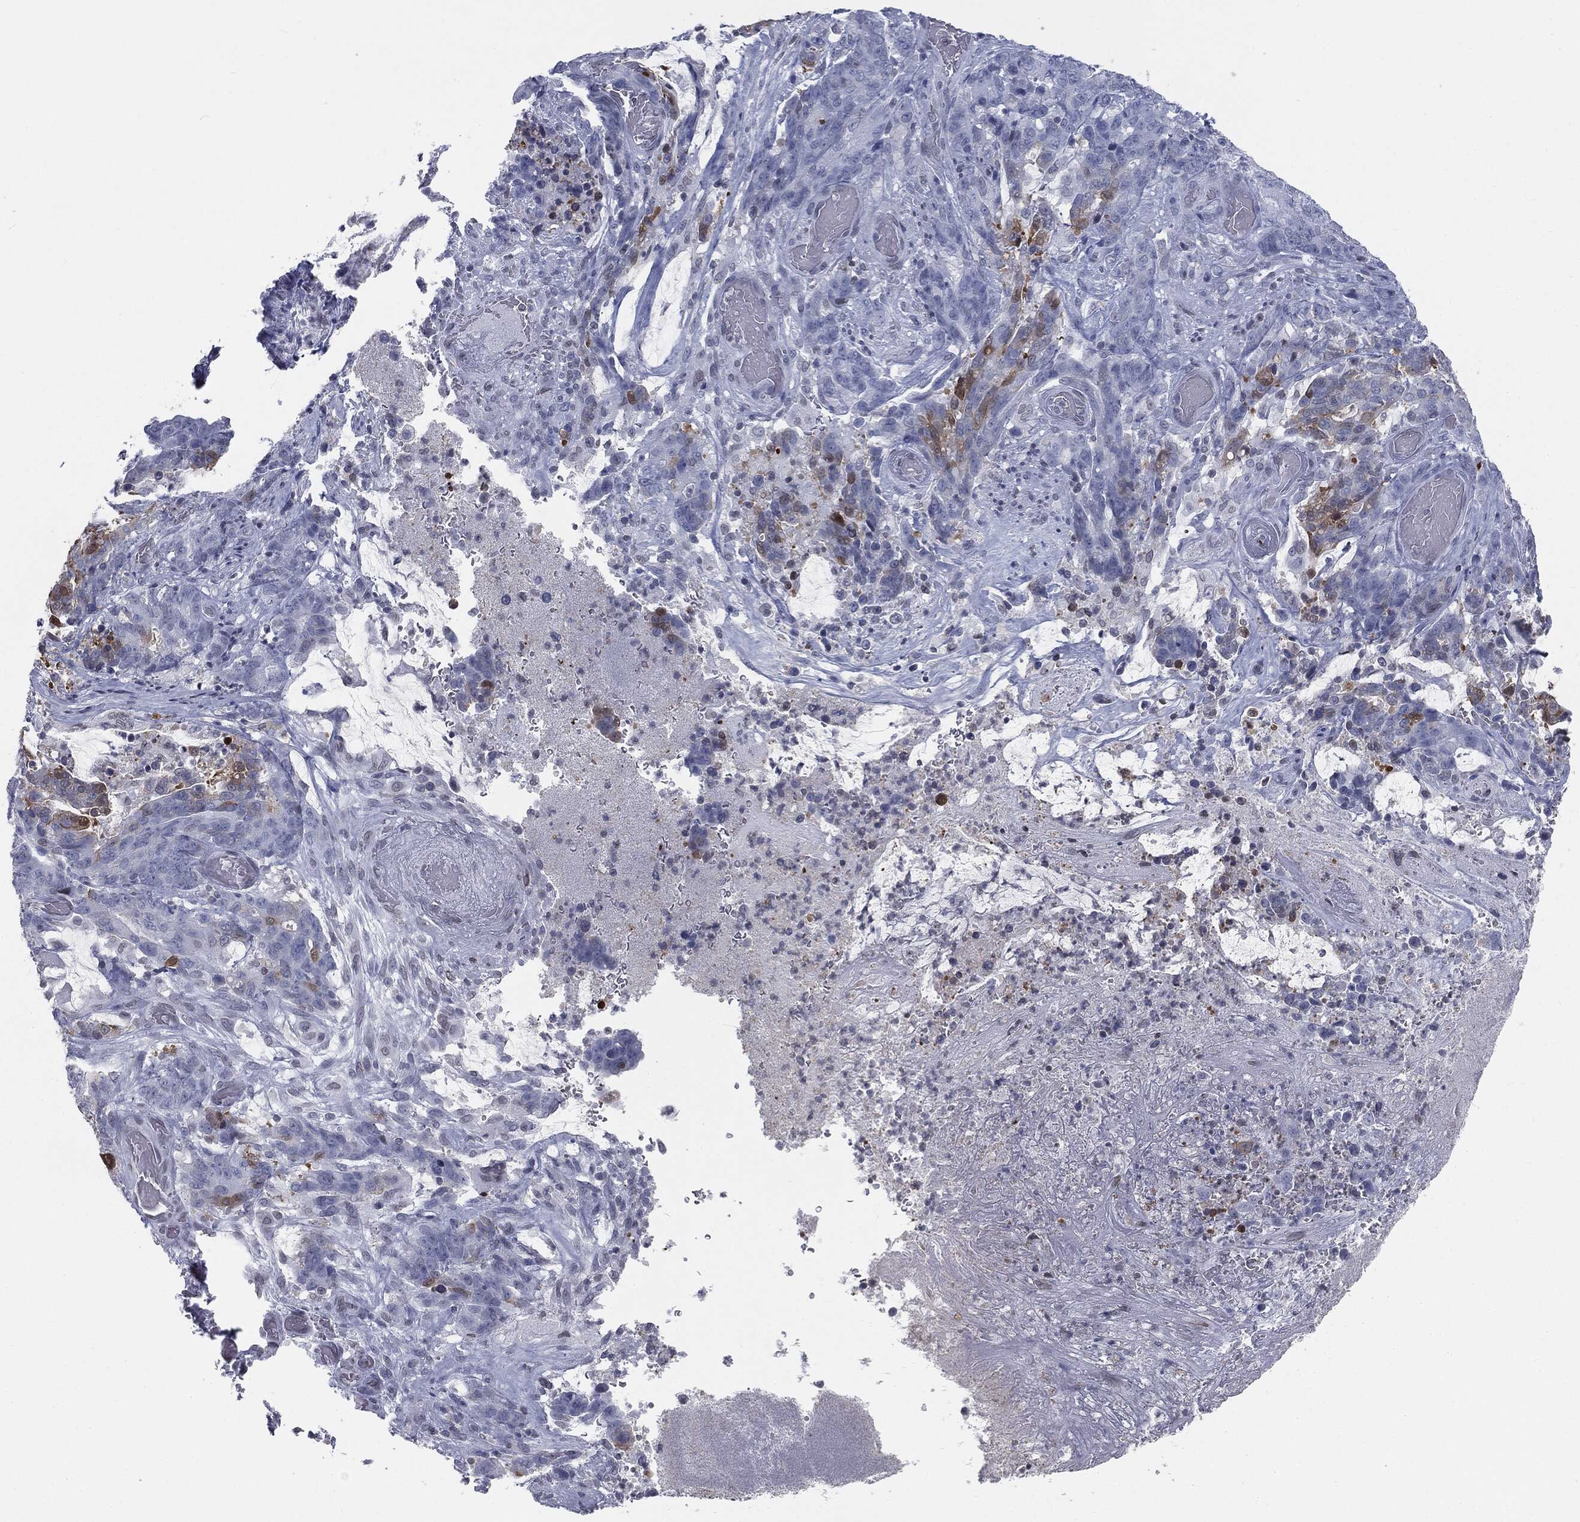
{"staining": {"intensity": "moderate", "quantity": "<25%", "location": "cytoplasmic/membranous"}, "tissue": "stomach cancer", "cell_type": "Tumor cells", "image_type": "cancer", "snomed": [{"axis": "morphology", "description": "Normal tissue, NOS"}, {"axis": "morphology", "description": "Adenocarcinoma, NOS"}, {"axis": "topography", "description": "Stomach"}], "caption": "This image demonstrates immunohistochemistry staining of stomach cancer (adenocarcinoma), with low moderate cytoplasmic/membranous expression in approximately <25% of tumor cells.", "gene": "ALDOB", "patient": {"sex": "female", "age": 64}}